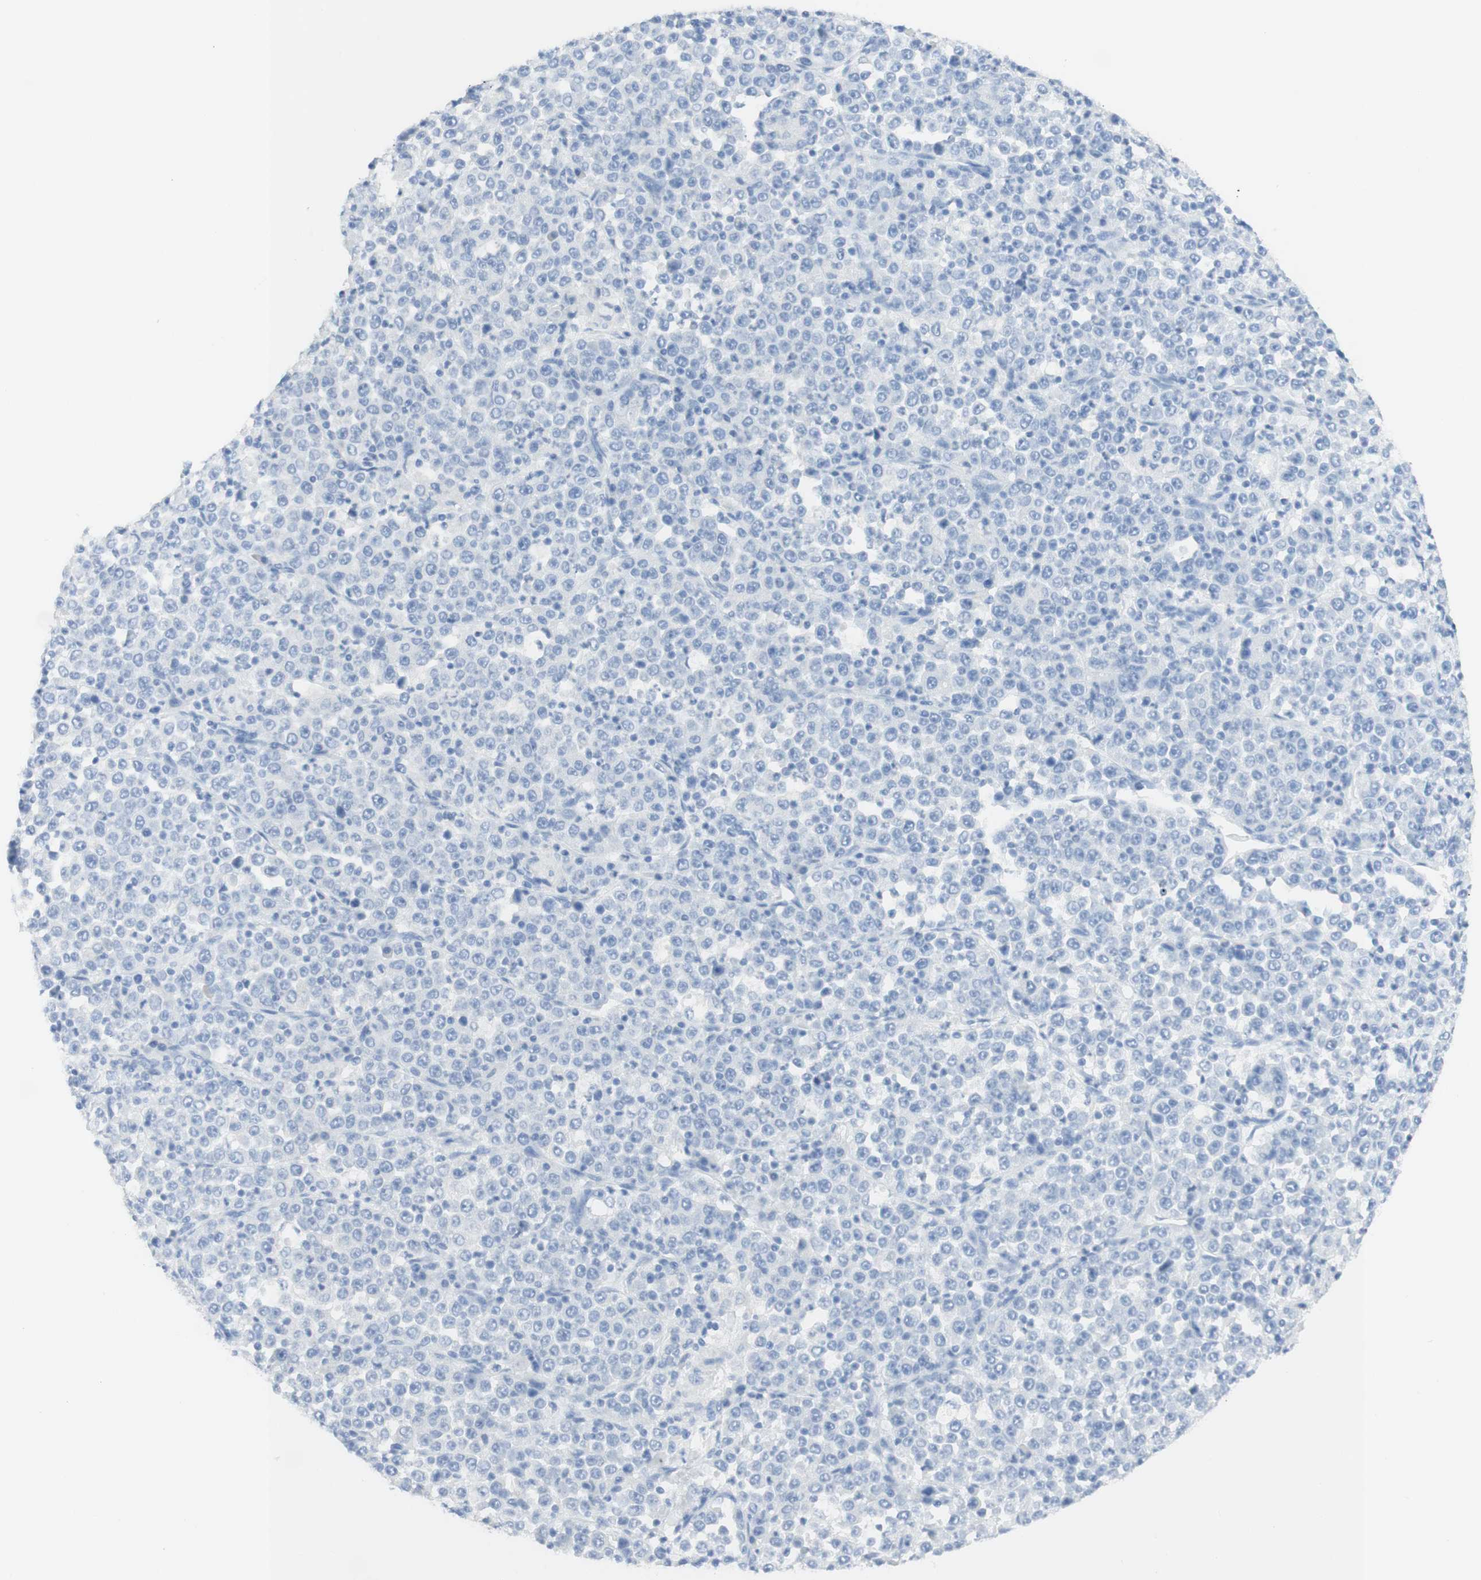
{"staining": {"intensity": "negative", "quantity": "none", "location": "none"}, "tissue": "stomach cancer", "cell_type": "Tumor cells", "image_type": "cancer", "snomed": [{"axis": "morphology", "description": "Normal tissue, NOS"}, {"axis": "morphology", "description": "Adenocarcinoma, NOS"}, {"axis": "topography", "description": "Stomach, upper"}, {"axis": "topography", "description": "Stomach"}], "caption": "Tumor cells show no significant protein staining in stomach cancer.", "gene": "TPO", "patient": {"sex": "male", "age": 59}}